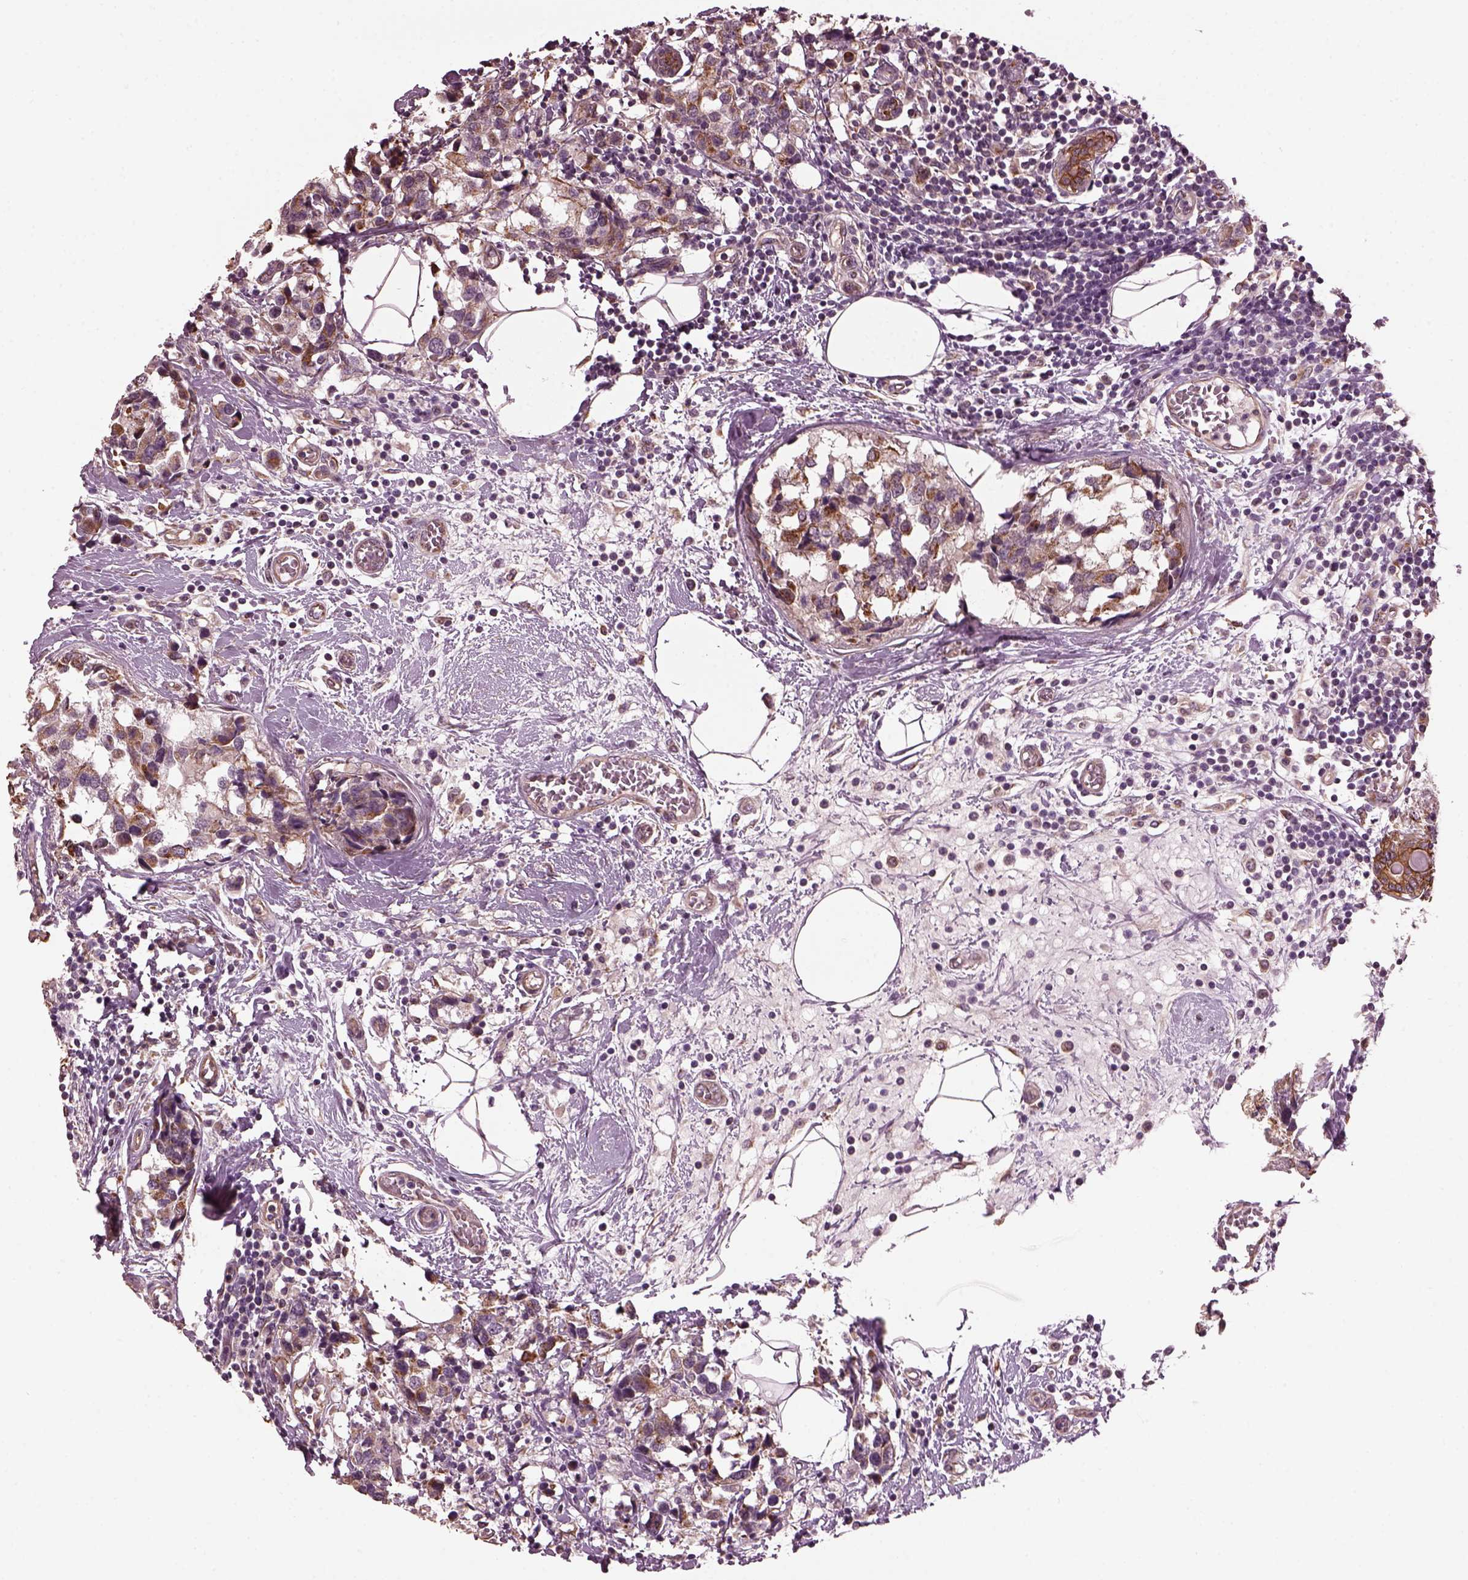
{"staining": {"intensity": "moderate", "quantity": "25%-75%", "location": "cytoplasmic/membranous"}, "tissue": "breast cancer", "cell_type": "Tumor cells", "image_type": "cancer", "snomed": [{"axis": "morphology", "description": "Lobular carcinoma"}, {"axis": "topography", "description": "Breast"}], "caption": "Immunohistochemical staining of lobular carcinoma (breast) demonstrates medium levels of moderate cytoplasmic/membranous protein expression in about 25%-75% of tumor cells.", "gene": "RUFY3", "patient": {"sex": "female", "age": 59}}